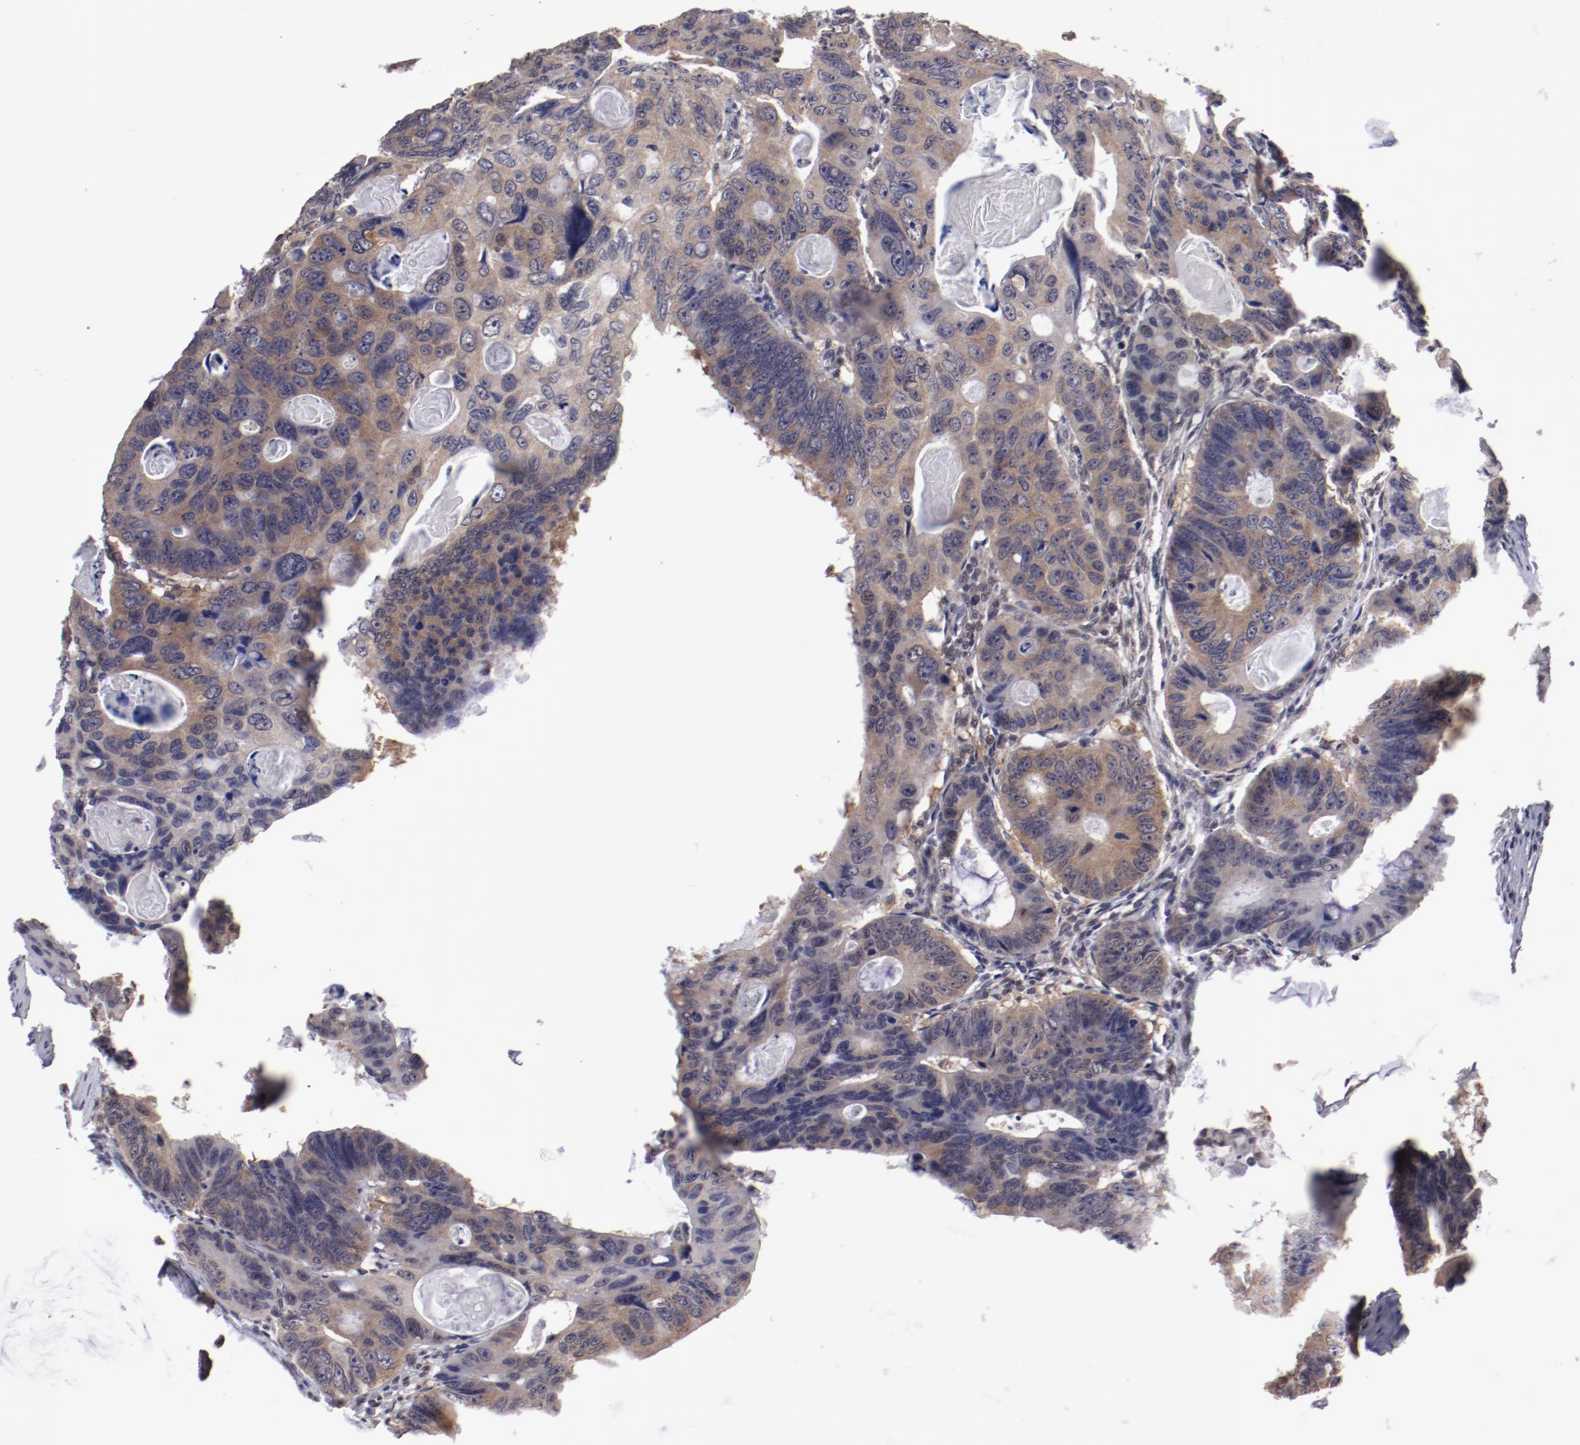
{"staining": {"intensity": "weak", "quantity": ">75%", "location": "cytoplasmic/membranous"}, "tissue": "colorectal cancer", "cell_type": "Tumor cells", "image_type": "cancer", "snomed": [{"axis": "morphology", "description": "Adenocarcinoma, NOS"}, {"axis": "topography", "description": "Colon"}], "caption": "This image reveals immunohistochemistry (IHC) staining of colorectal cancer (adenocarcinoma), with low weak cytoplasmic/membranous expression in about >75% of tumor cells.", "gene": "ARNT", "patient": {"sex": "female", "age": 55}}